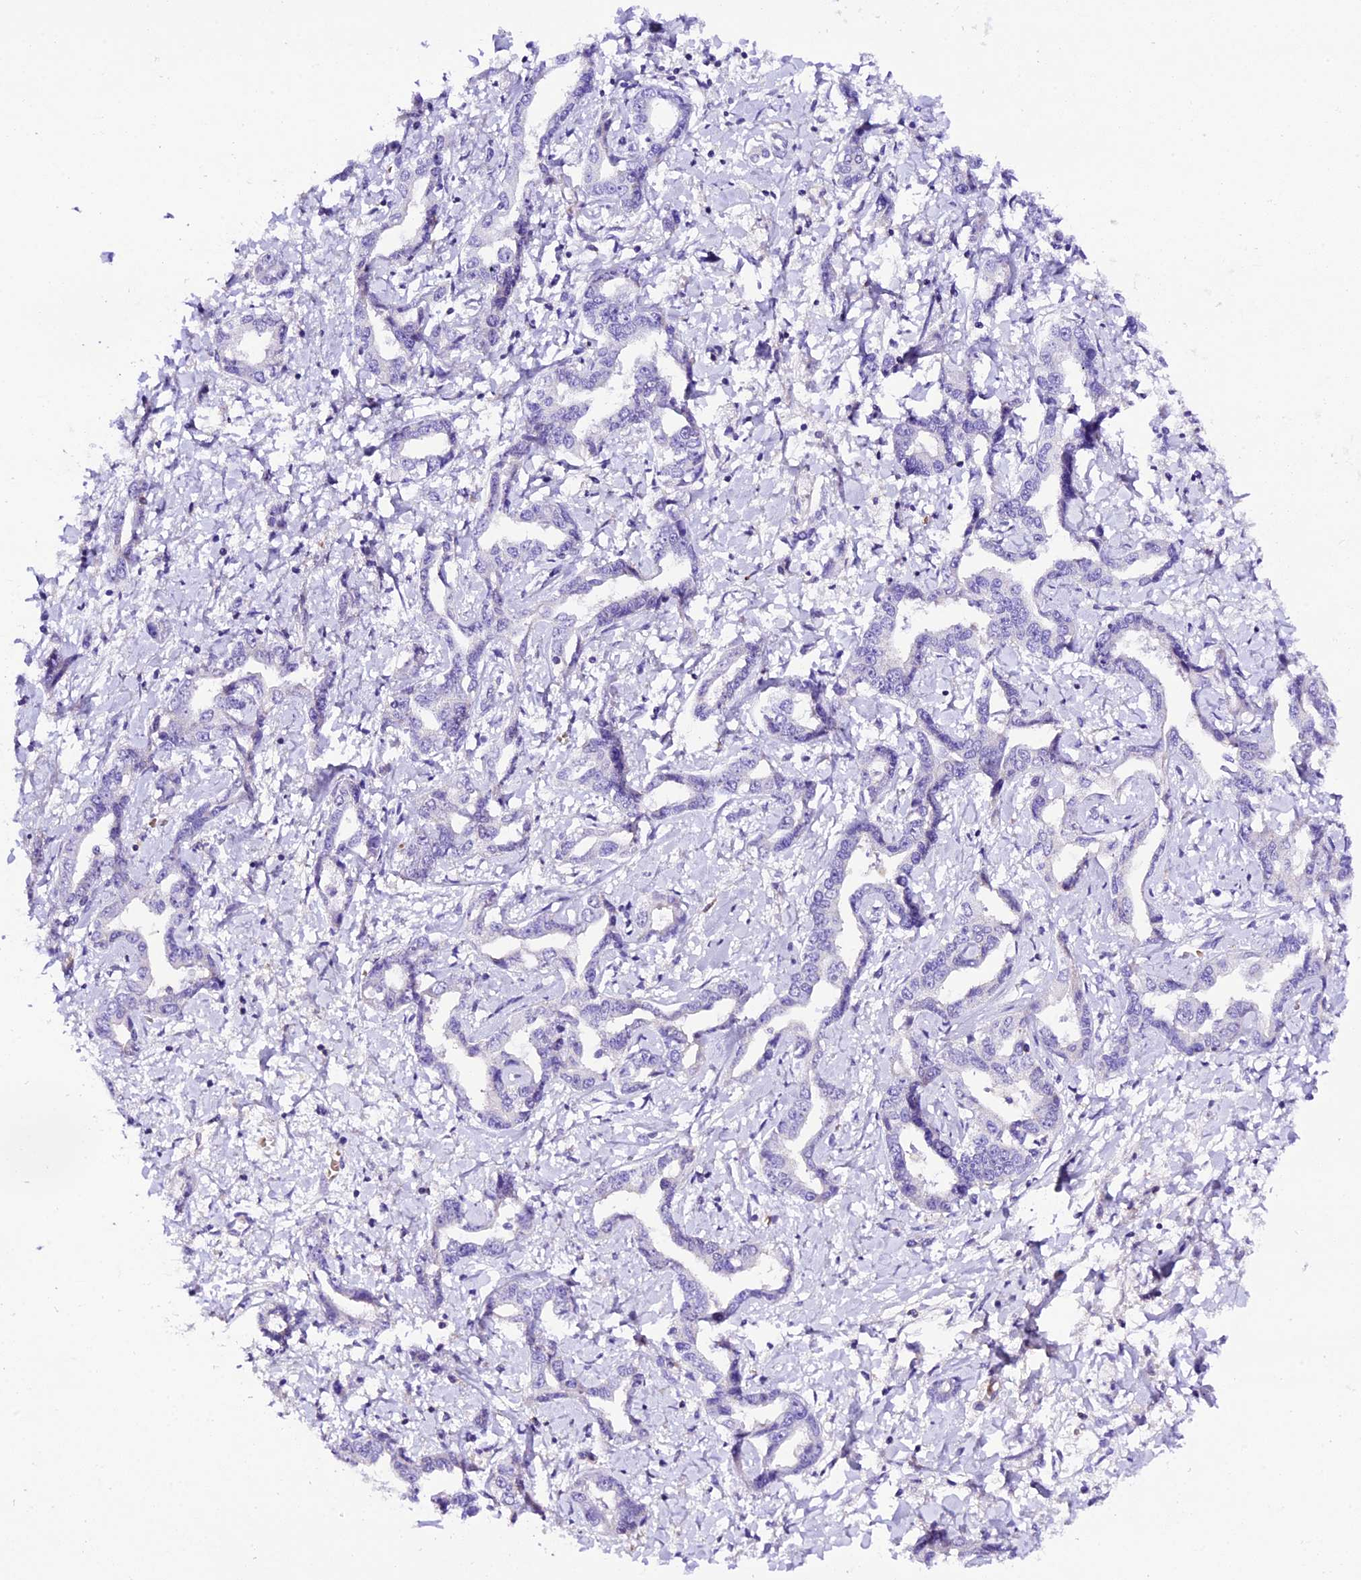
{"staining": {"intensity": "negative", "quantity": "none", "location": "none"}, "tissue": "liver cancer", "cell_type": "Tumor cells", "image_type": "cancer", "snomed": [{"axis": "morphology", "description": "Cholangiocarcinoma"}, {"axis": "topography", "description": "Liver"}], "caption": "Tumor cells are negative for protein expression in human cholangiocarcinoma (liver). The staining is performed using DAB (3,3'-diaminobenzidine) brown chromogen with nuclei counter-stained in using hematoxylin.", "gene": "MEX3B", "patient": {"sex": "male", "age": 59}}